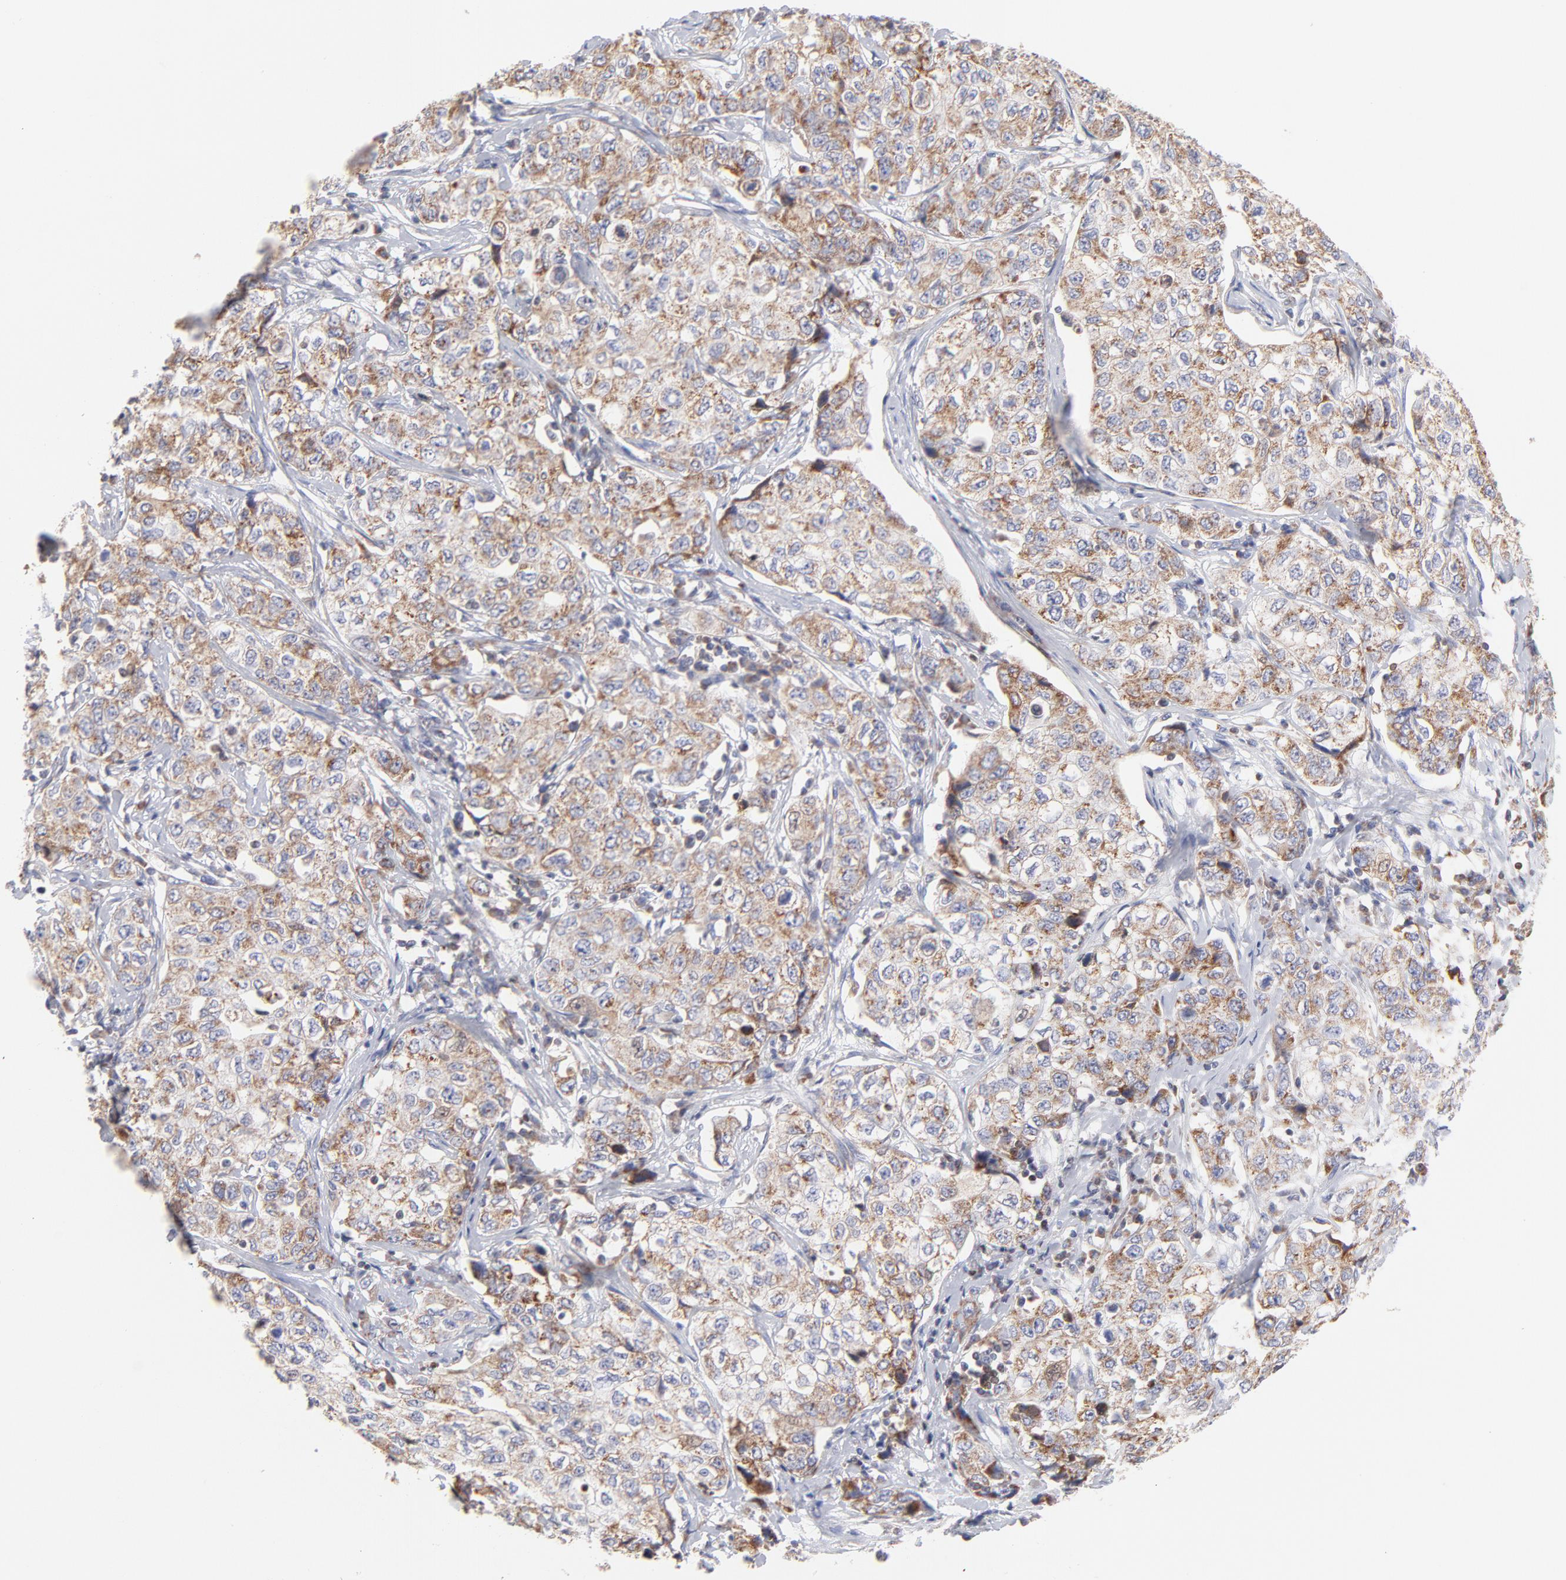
{"staining": {"intensity": "weak", "quantity": ">75%", "location": "cytoplasmic/membranous"}, "tissue": "stomach cancer", "cell_type": "Tumor cells", "image_type": "cancer", "snomed": [{"axis": "morphology", "description": "Adenocarcinoma, NOS"}, {"axis": "topography", "description": "Stomach"}], "caption": "Immunohistochemical staining of human stomach cancer demonstrates weak cytoplasmic/membranous protein positivity in approximately >75% of tumor cells. The staining is performed using DAB brown chromogen to label protein expression. The nuclei are counter-stained blue using hematoxylin.", "gene": "TIMM8A", "patient": {"sex": "male", "age": 48}}